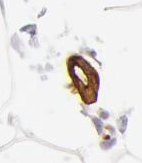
{"staining": {"intensity": "moderate", "quantity": "<25%", "location": "cytoplasmic/membranous"}, "tissue": "adipose tissue", "cell_type": "Adipocytes", "image_type": "normal", "snomed": [{"axis": "morphology", "description": "Normal tissue, NOS"}, {"axis": "topography", "description": "Breast"}], "caption": "Adipocytes demonstrate low levels of moderate cytoplasmic/membranous expression in about <25% of cells in normal adipose tissue.", "gene": "AQP1", "patient": {"sex": "female", "age": 45}}